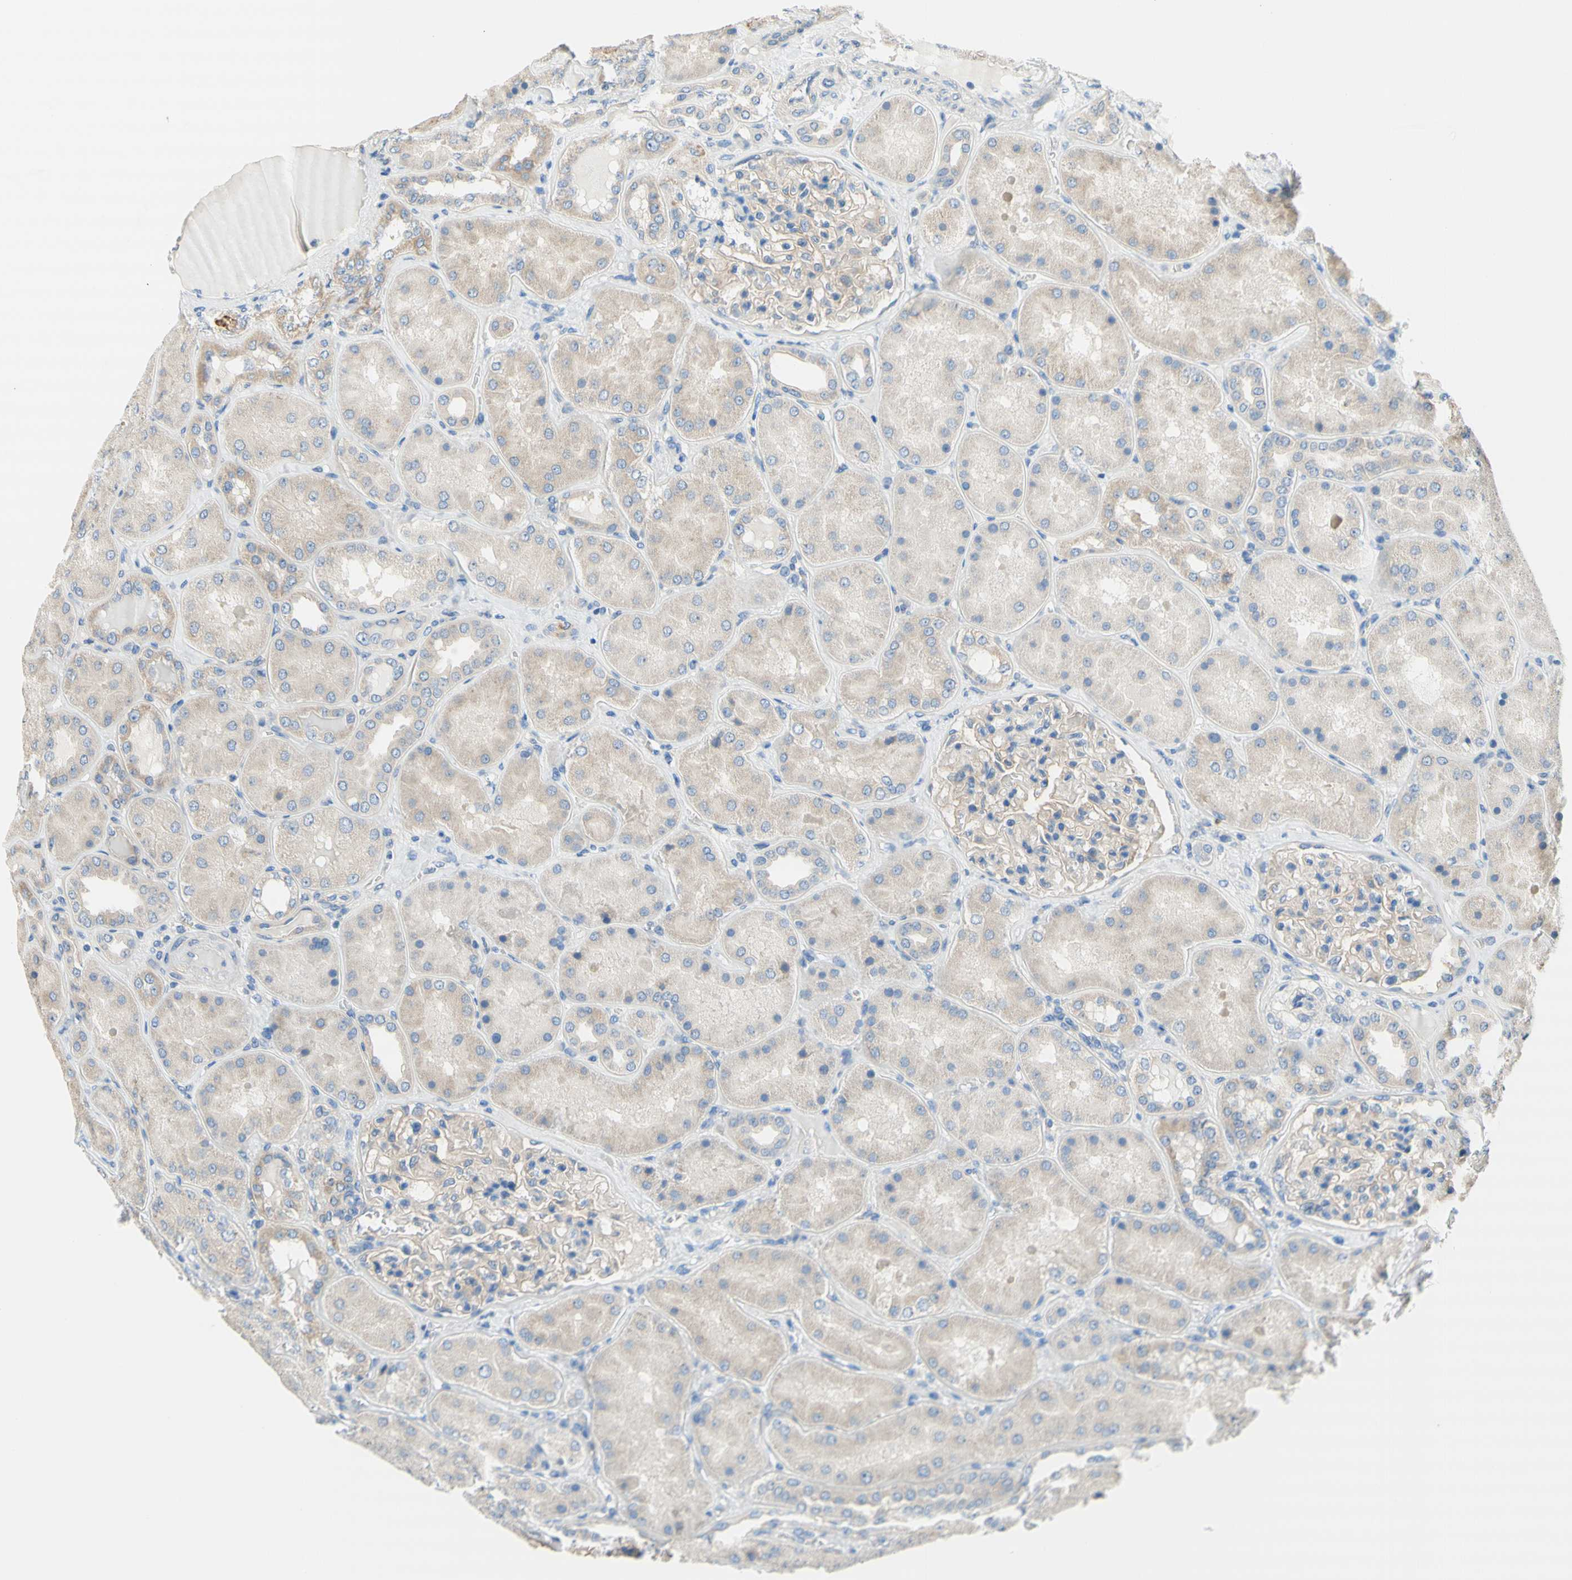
{"staining": {"intensity": "weak", "quantity": ">75%", "location": "cytoplasmic/membranous"}, "tissue": "kidney", "cell_type": "Cells in glomeruli", "image_type": "normal", "snomed": [{"axis": "morphology", "description": "Normal tissue, NOS"}, {"axis": "topography", "description": "Kidney"}], "caption": "Weak cytoplasmic/membranous staining for a protein is appreciated in approximately >75% of cells in glomeruli of normal kidney using IHC.", "gene": "F3", "patient": {"sex": "female", "age": 56}}